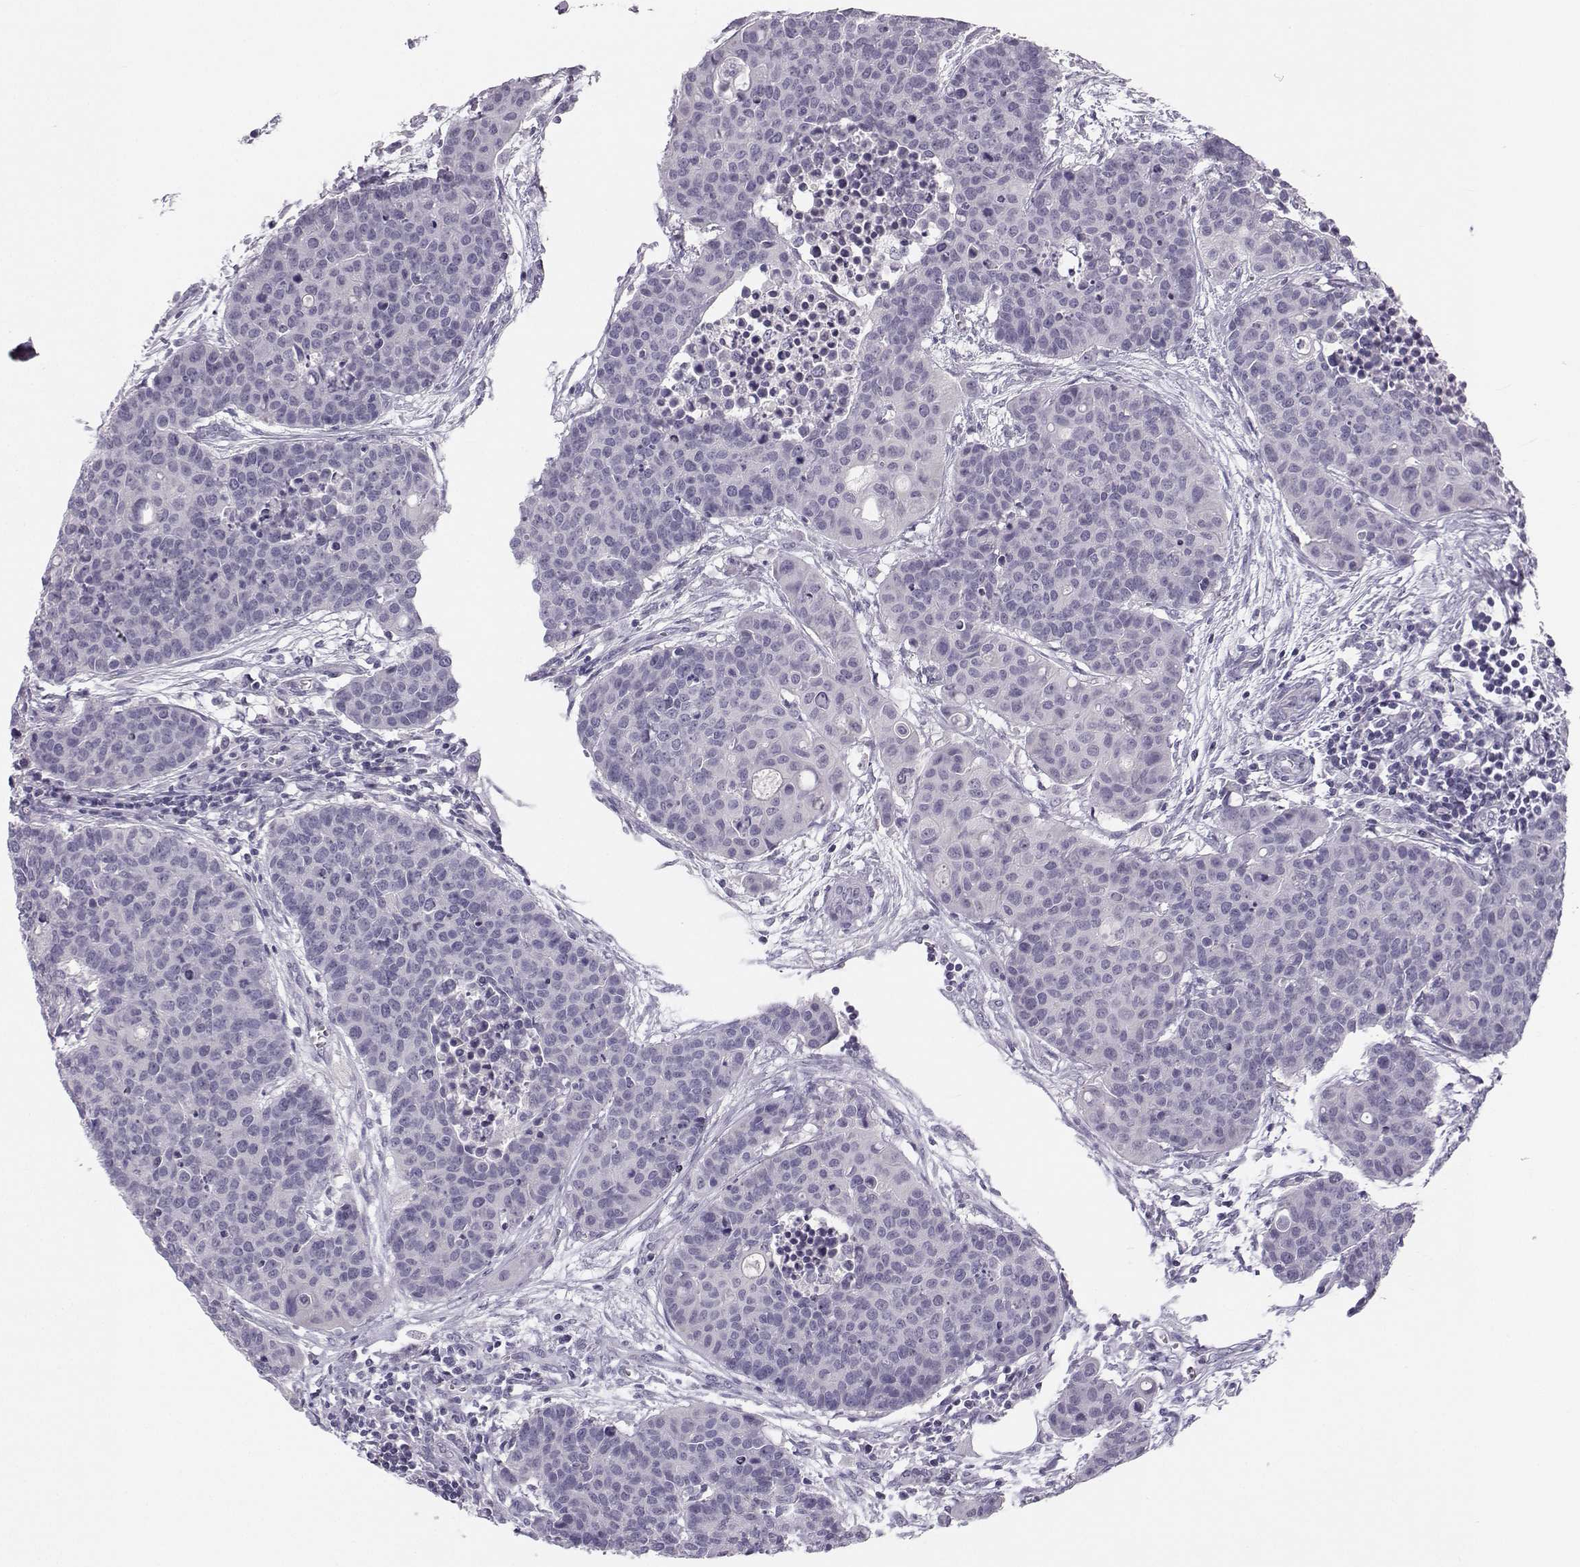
{"staining": {"intensity": "negative", "quantity": "none", "location": "none"}, "tissue": "carcinoid", "cell_type": "Tumor cells", "image_type": "cancer", "snomed": [{"axis": "morphology", "description": "Carcinoid, malignant, NOS"}, {"axis": "topography", "description": "Colon"}], "caption": "A histopathology image of human carcinoid is negative for staining in tumor cells. (DAB (3,3'-diaminobenzidine) IHC, high magnification).", "gene": "SYCE1", "patient": {"sex": "male", "age": 81}}